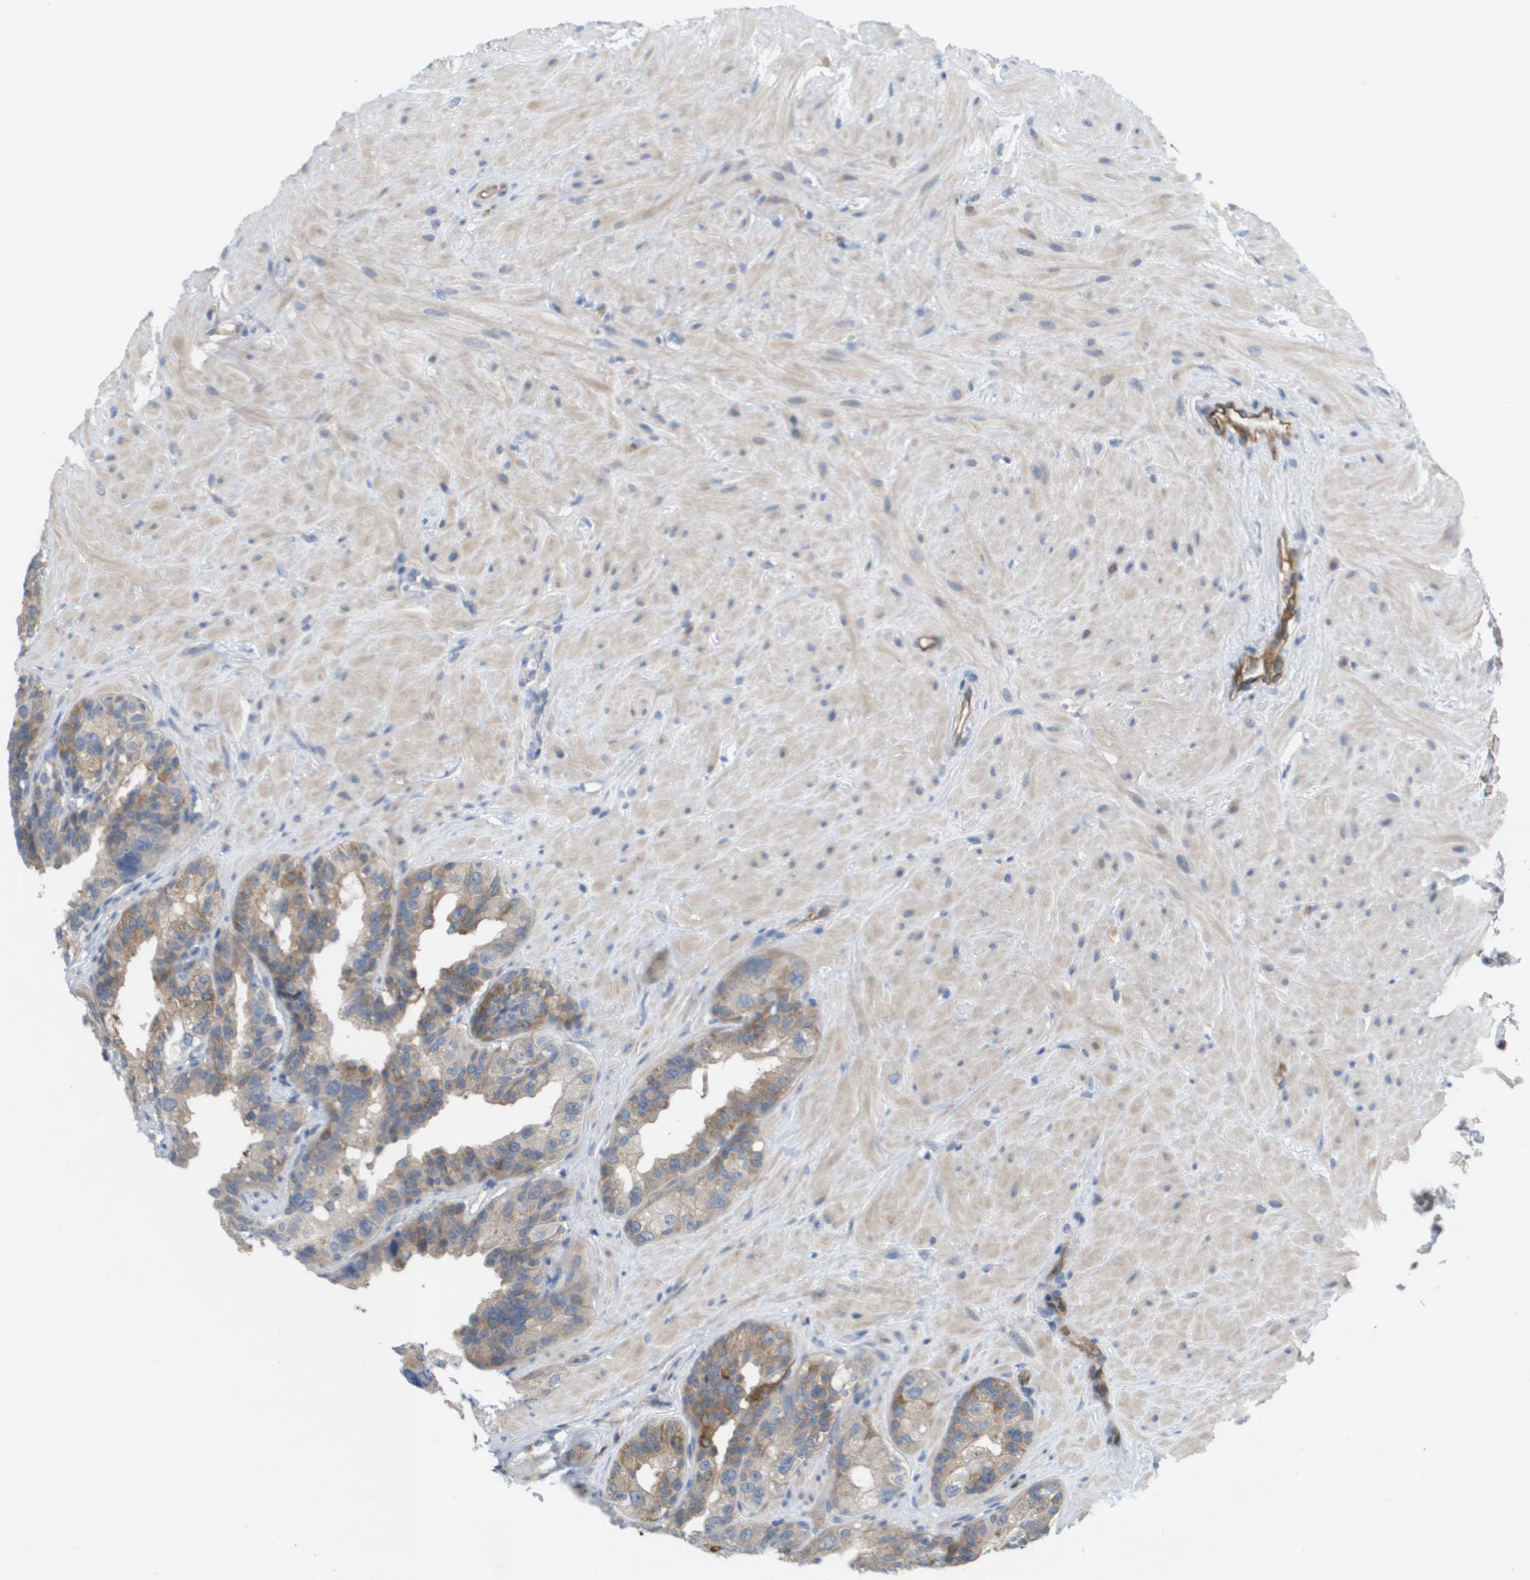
{"staining": {"intensity": "weak", "quantity": ">75%", "location": "cytoplasmic/membranous"}, "tissue": "seminal vesicle", "cell_type": "Glandular cells", "image_type": "normal", "snomed": [{"axis": "morphology", "description": "Normal tissue, NOS"}, {"axis": "topography", "description": "Seminal veicle"}], "caption": "This is a histology image of immunohistochemistry staining of benign seminal vesicle, which shows weak staining in the cytoplasmic/membranous of glandular cells.", "gene": "MARCHF8", "patient": {"sex": "male", "age": 68}}